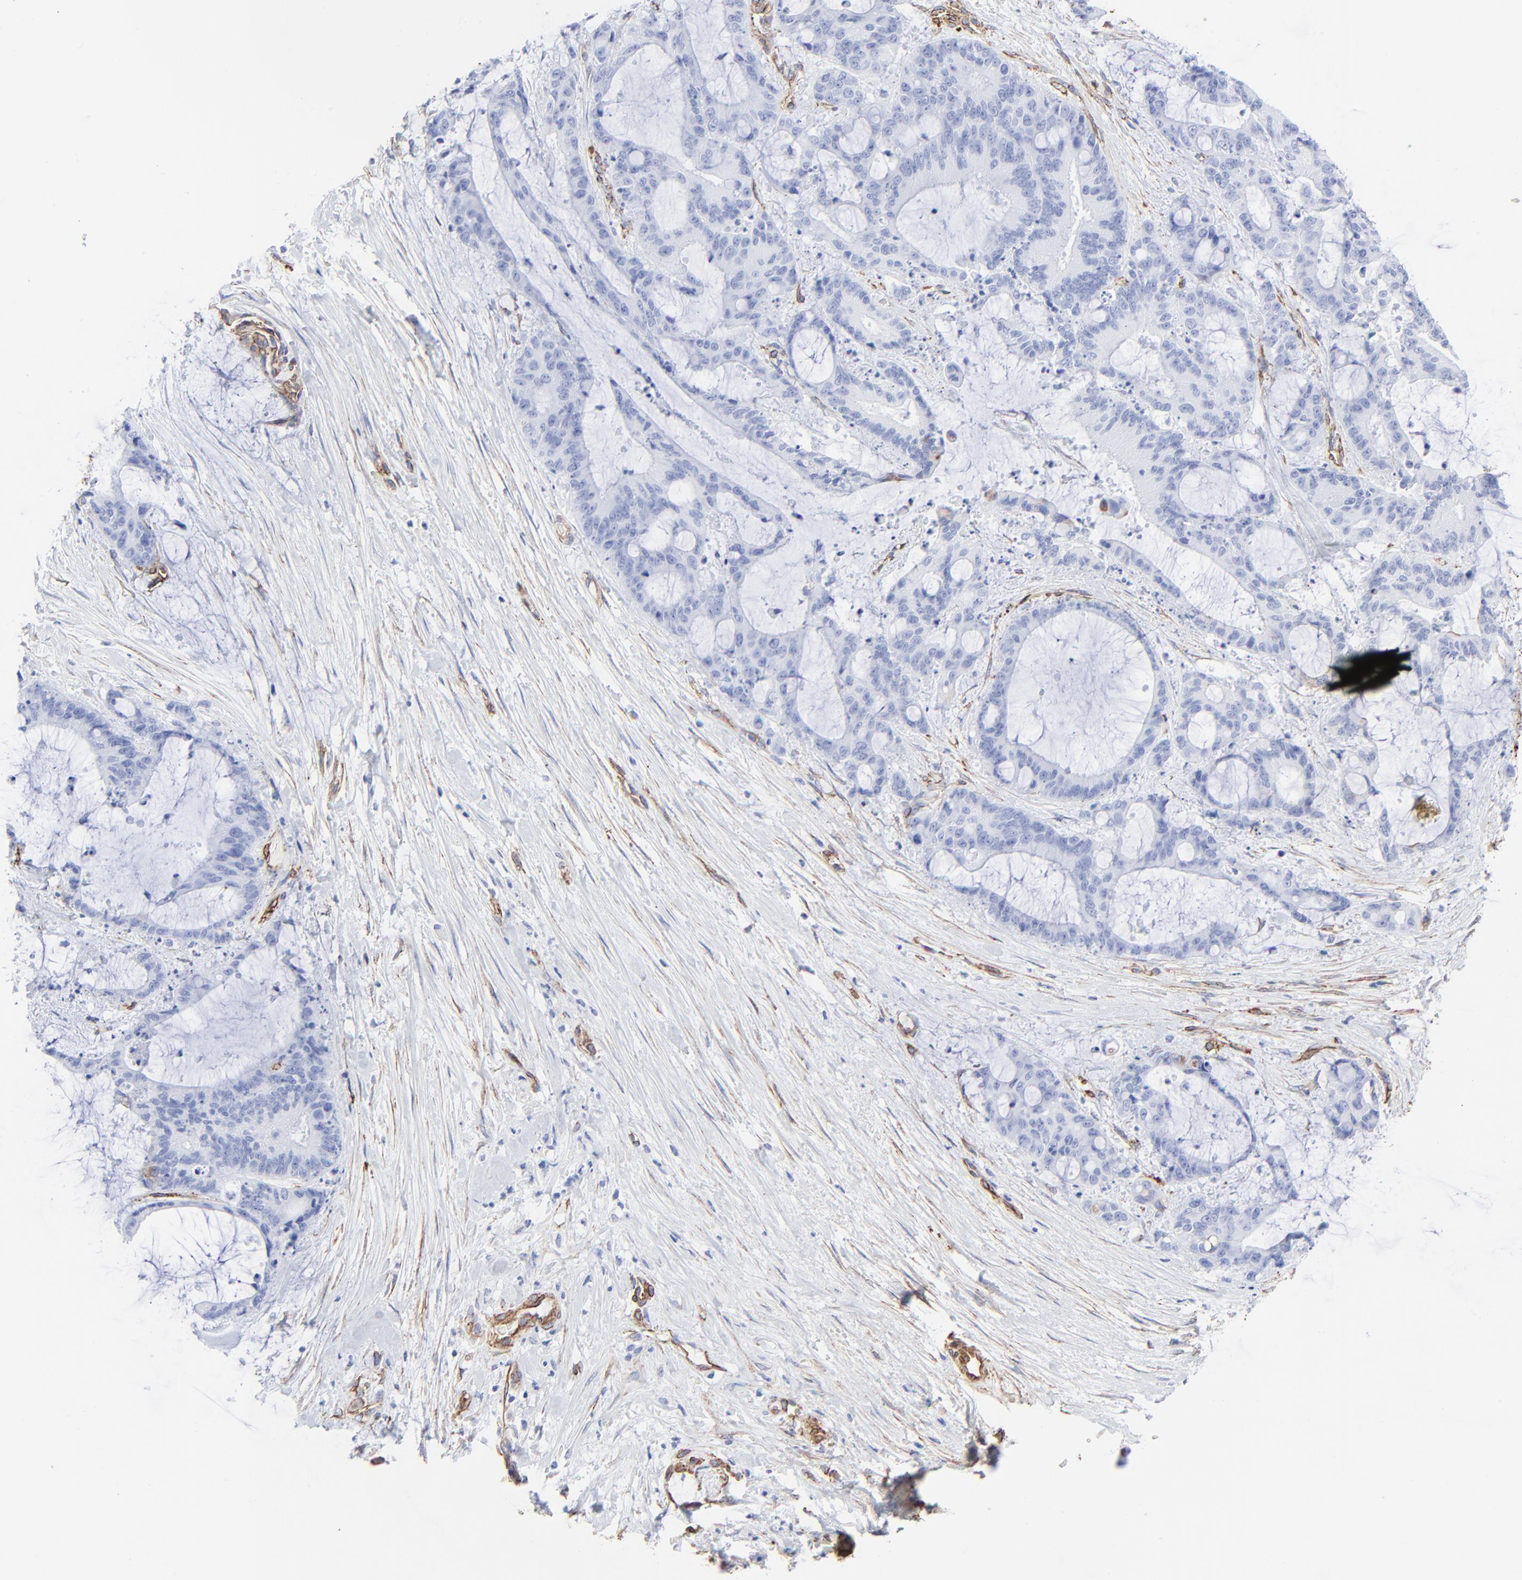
{"staining": {"intensity": "negative", "quantity": "none", "location": "none"}, "tissue": "liver cancer", "cell_type": "Tumor cells", "image_type": "cancer", "snomed": [{"axis": "morphology", "description": "Cholangiocarcinoma"}, {"axis": "topography", "description": "Liver"}], "caption": "Liver cancer was stained to show a protein in brown. There is no significant positivity in tumor cells. (DAB (3,3'-diaminobenzidine) immunohistochemistry with hematoxylin counter stain).", "gene": "CAV1", "patient": {"sex": "female", "age": 73}}